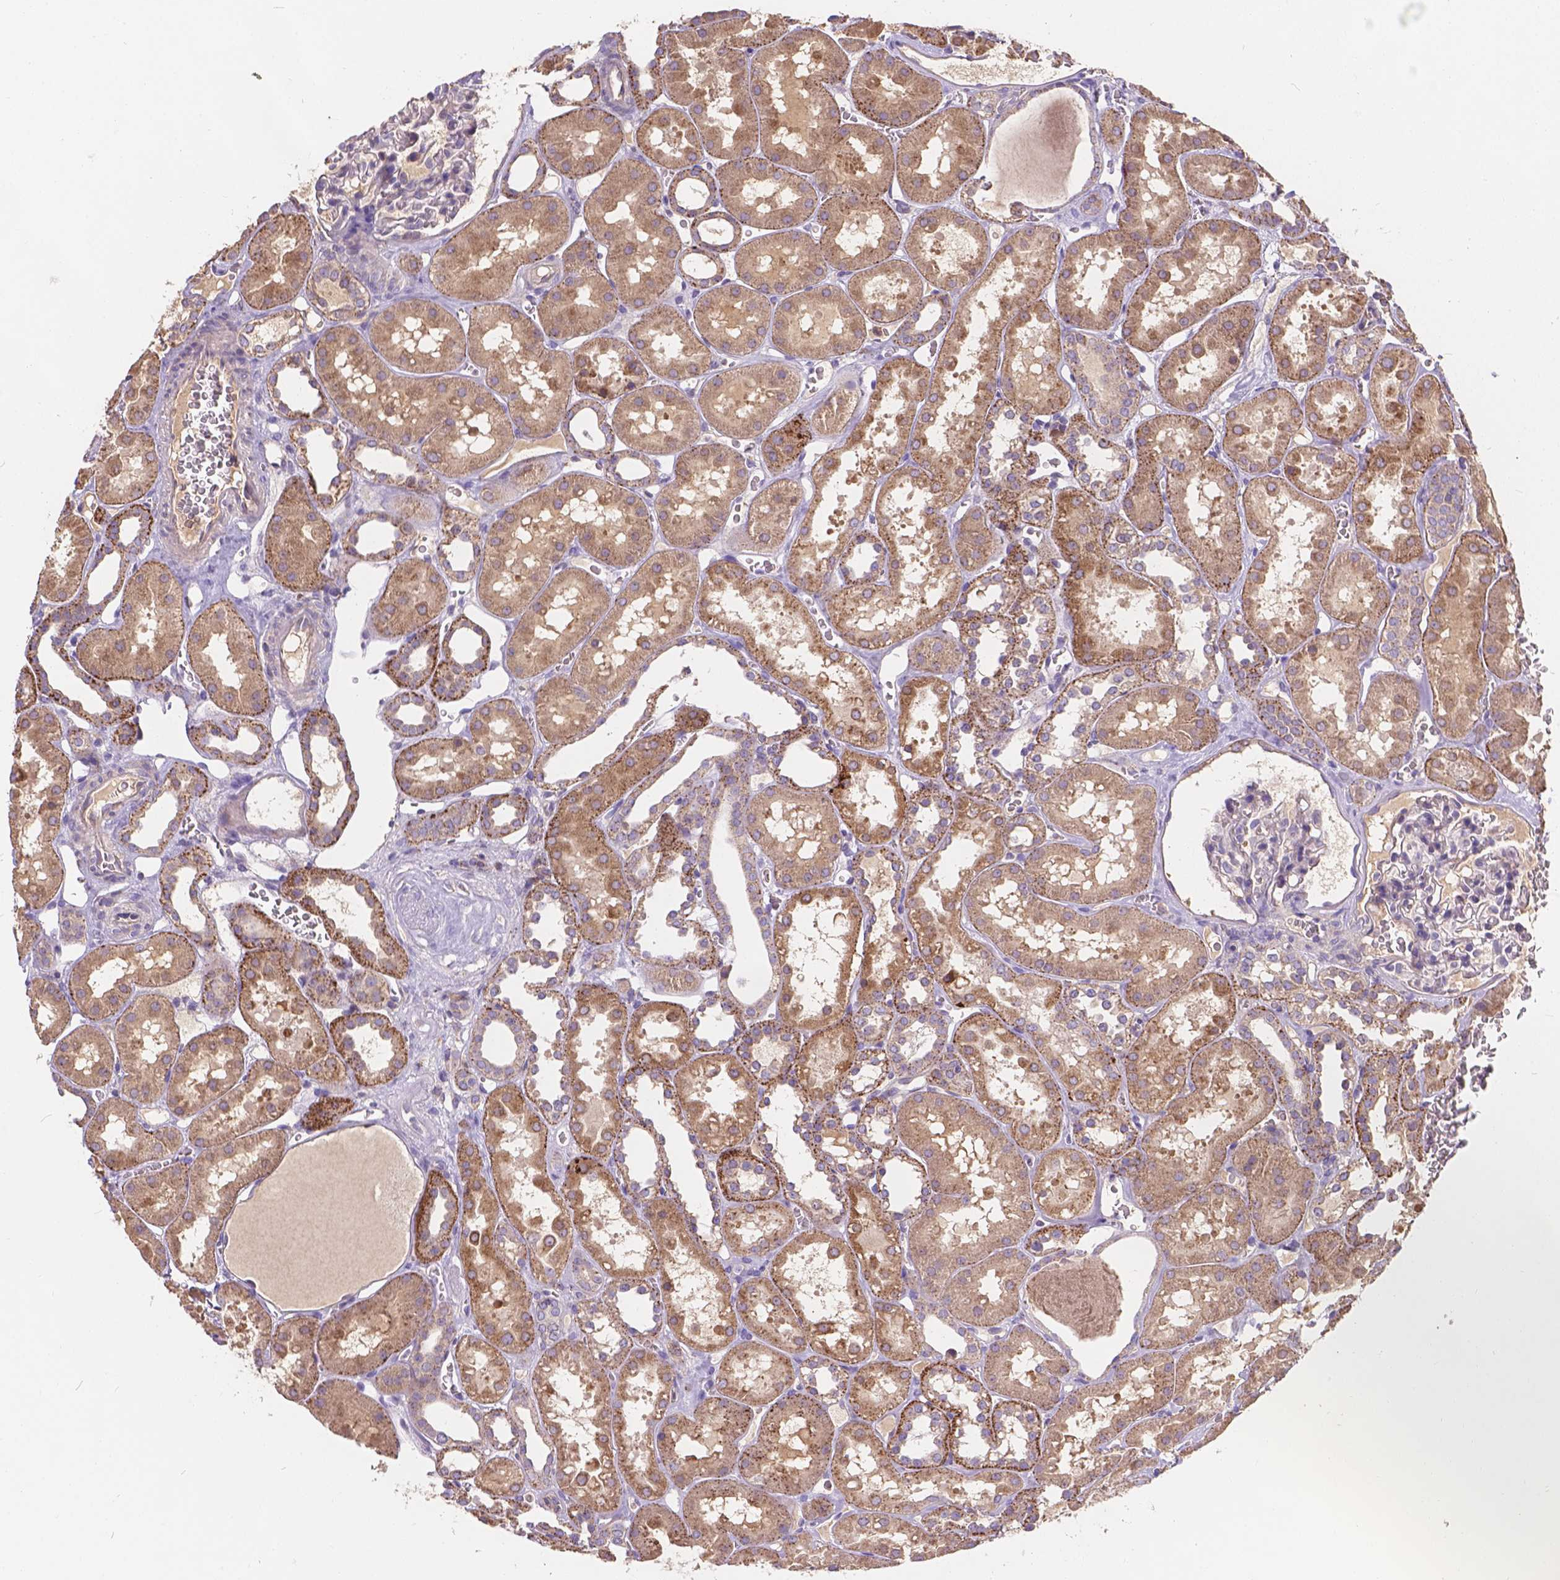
{"staining": {"intensity": "negative", "quantity": "none", "location": "none"}, "tissue": "kidney", "cell_type": "Cells in glomeruli", "image_type": "normal", "snomed": [{"axis": "morphology", "description": "Normal tissue, NOS"}, {"axis": "topography", "description": "Kidney"}], "caption": "Kidney was stained to show a protein in brown. There is no significant positivity in cells in glomeruli.", "gene": "CDK10", "patient": {"sex": "female", "age": 41}}